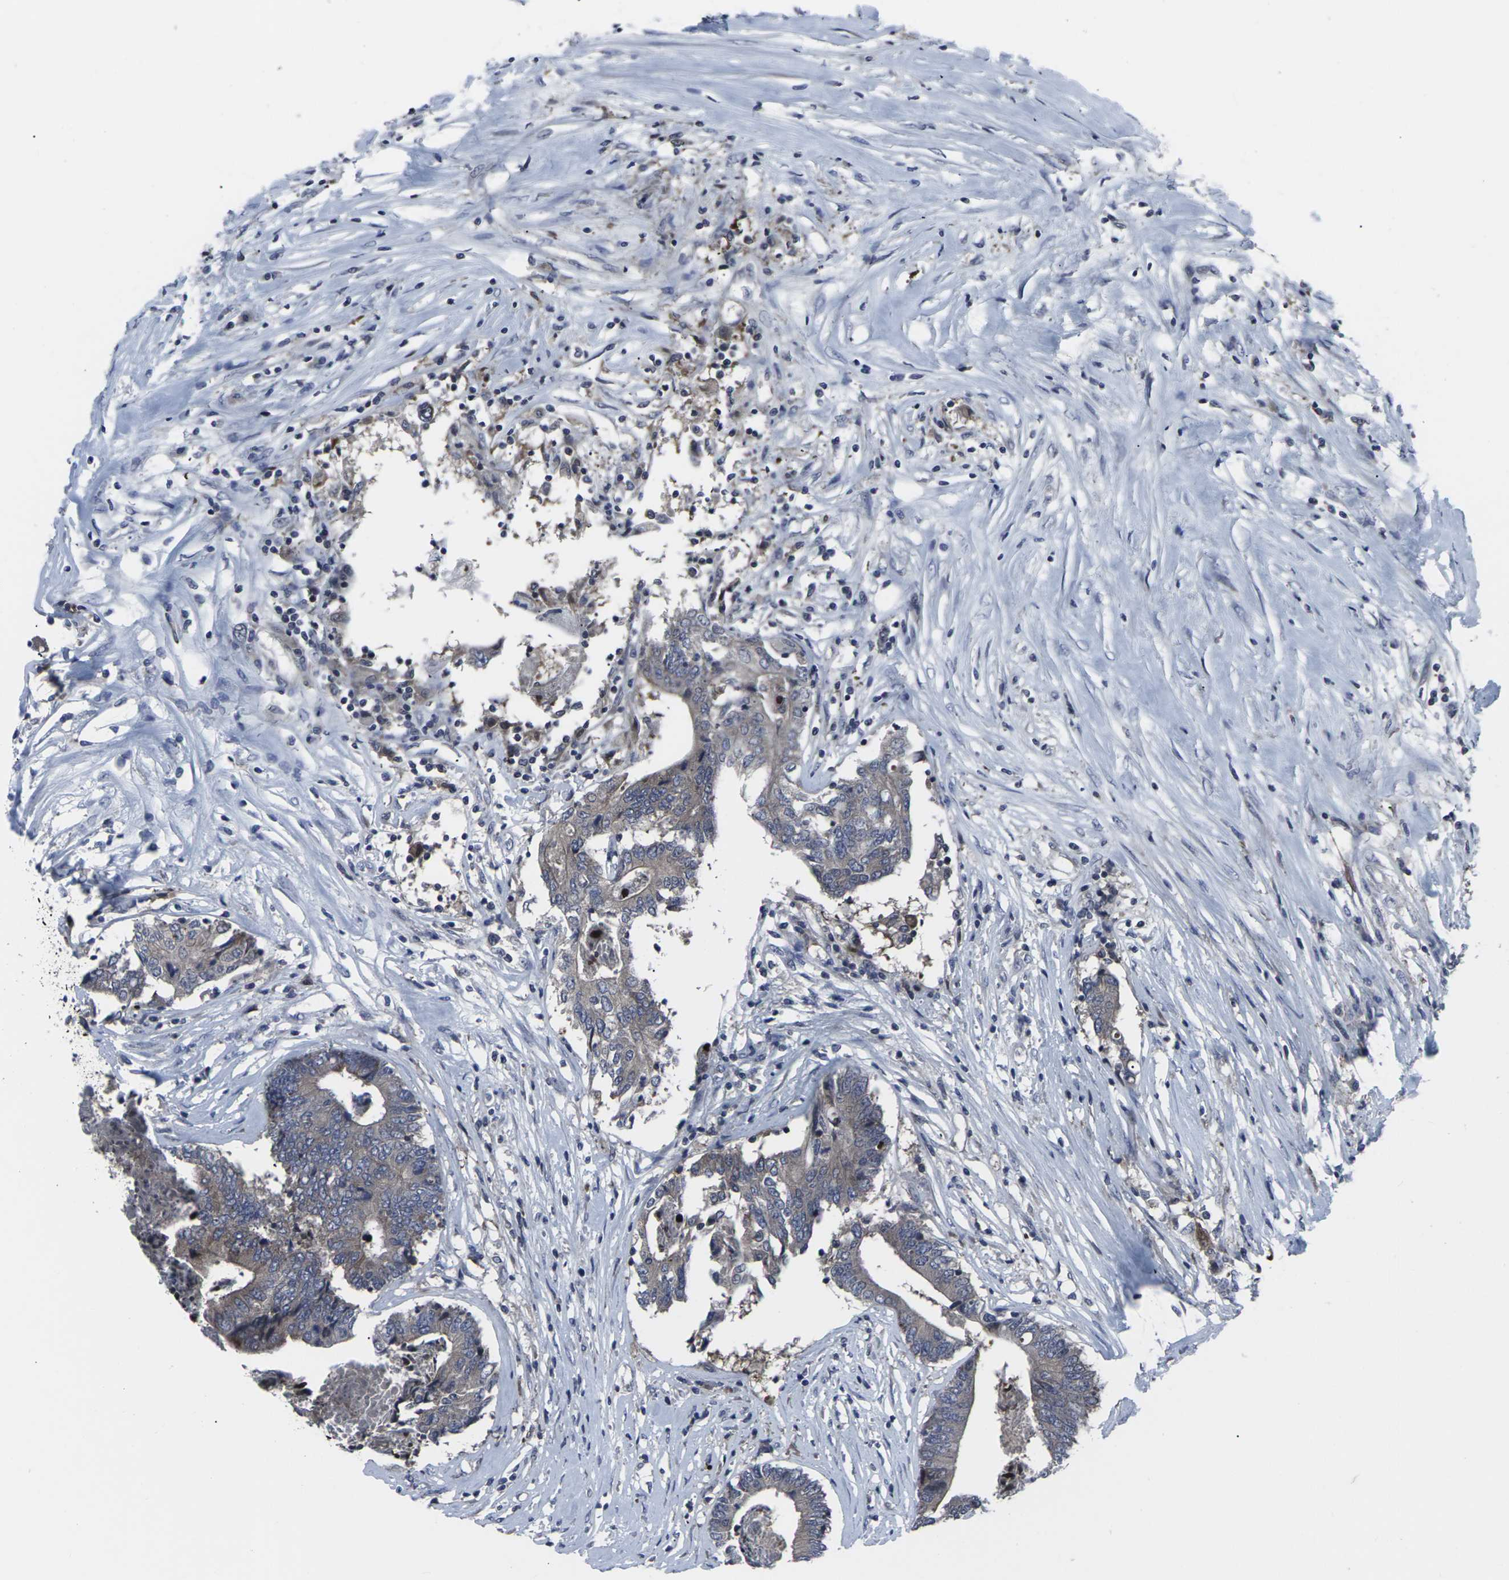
{"staining": {"intensity": "weak", "quantity": ">75%", "location": "cytoplasmic/membranous"}, "tissue": "colorectal cancer", "cell_type": "Tumor cells", "image_type": "cancer", "snomed": [{"axis": "morphology", "description": "Adenocarcinoma, NOS"}, {"axis": "topography", "description": "Rectum"}], "caption": "Colorectal adenocarcinoma stained with a protein marker displays weak staining in tumor cells.", "gene": "HPRT1", "patient": {"sex": "male", "age": 63}}